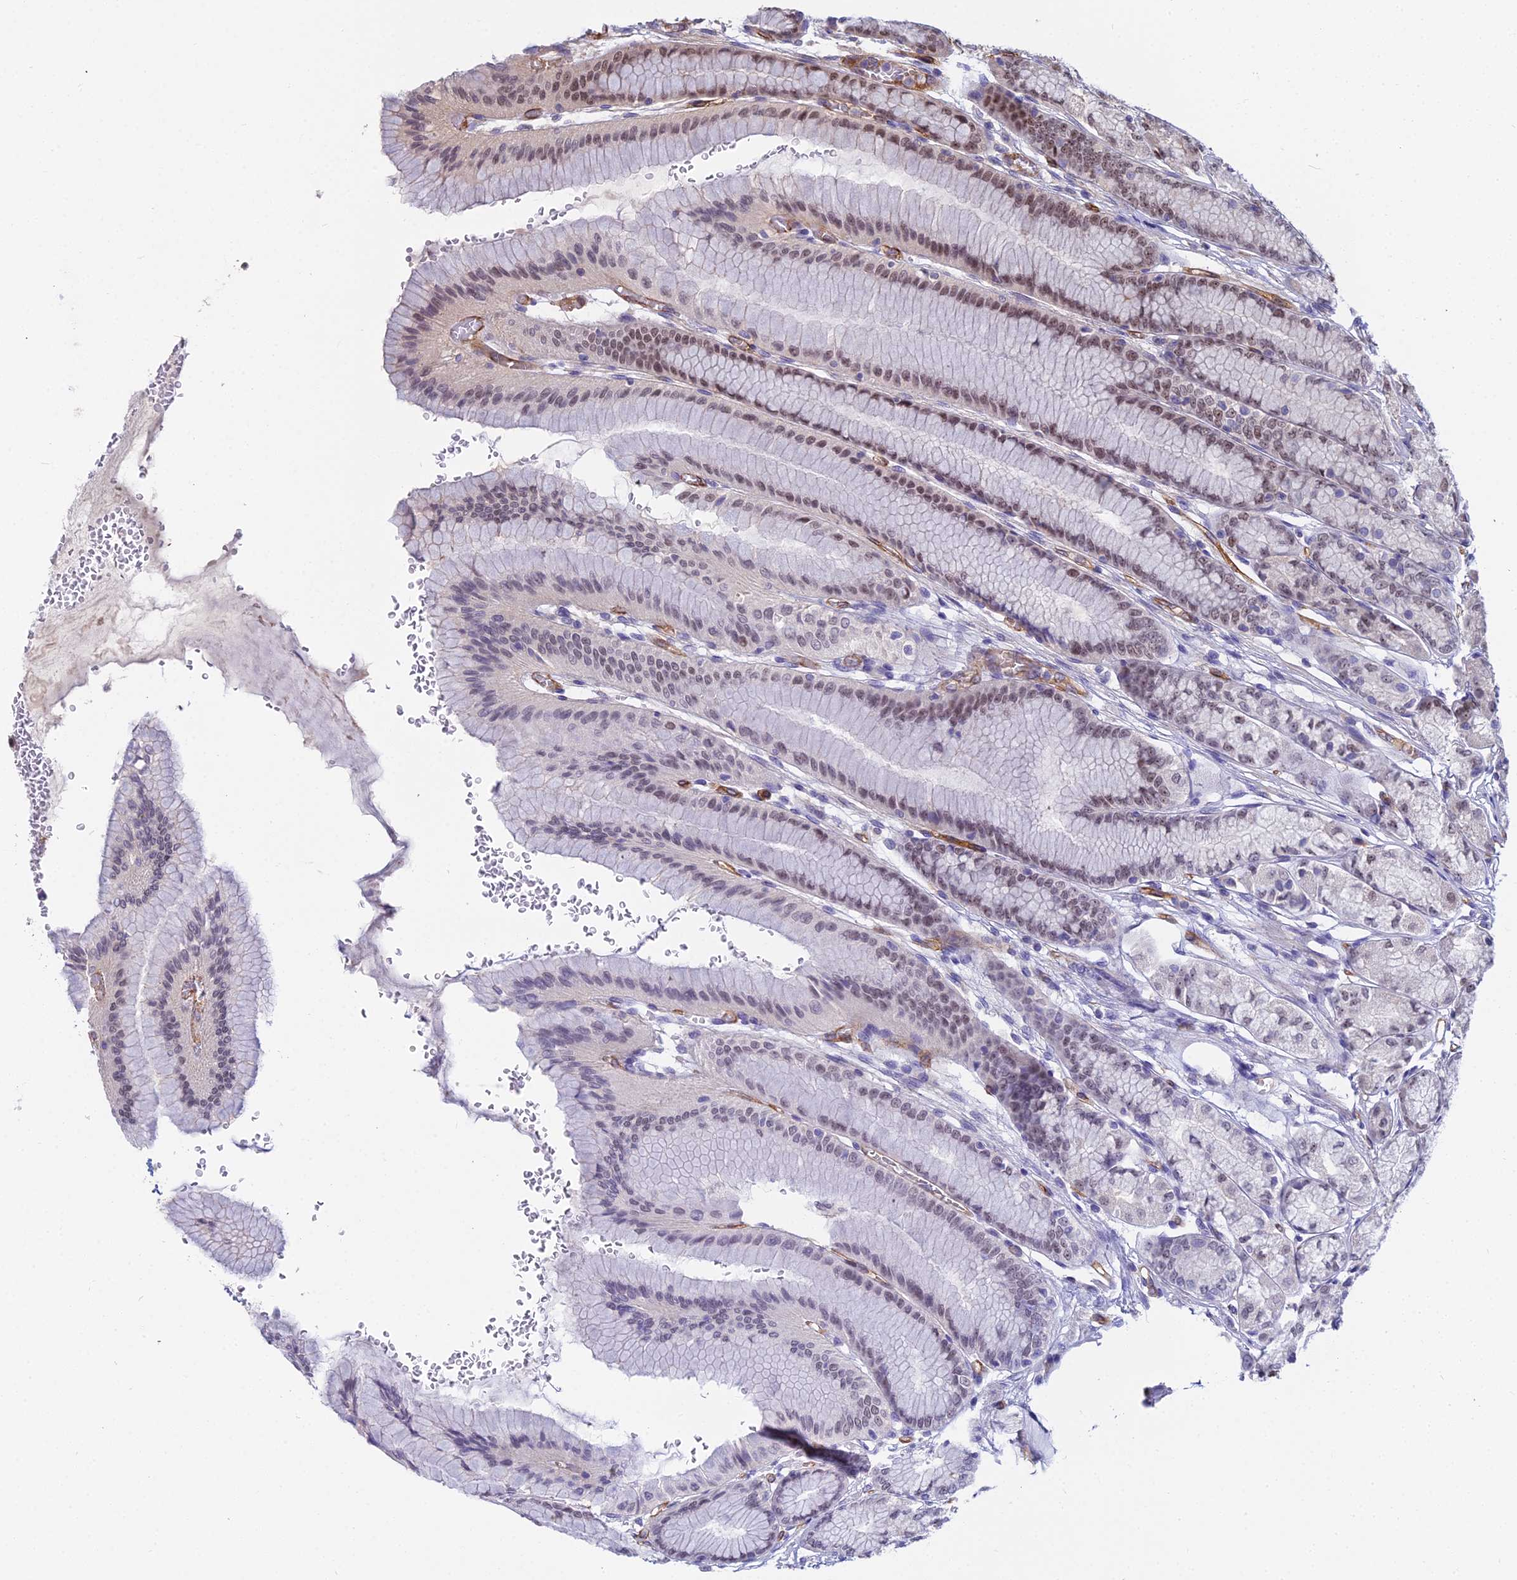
{"staining": {"intensity": "strong", "quantity": "25%-75%", "location": "nuclear"}, "tissue": "stomach", "cell_type": "Glandular cells", "image_type": "normal", "snomed": [{"axis": "morphology", "description": "Normal tissue, NOS"}, {"axis": "morphology", "description": "Adenocarcinoma, NOS"}, {"axis": "morphology", "description": "Adenocarcinoma, High grade"}, {"axis": "topography", "description": "Stomach, upper"}, {"axis": "topography", "description": "Stomach"}], "caption": "Strong nuclear protein staining is seen in about 25%-75% of glandular cells in stomach.", "gene": "TCEA3", "patient": {"sex": "female", "age": 65}}